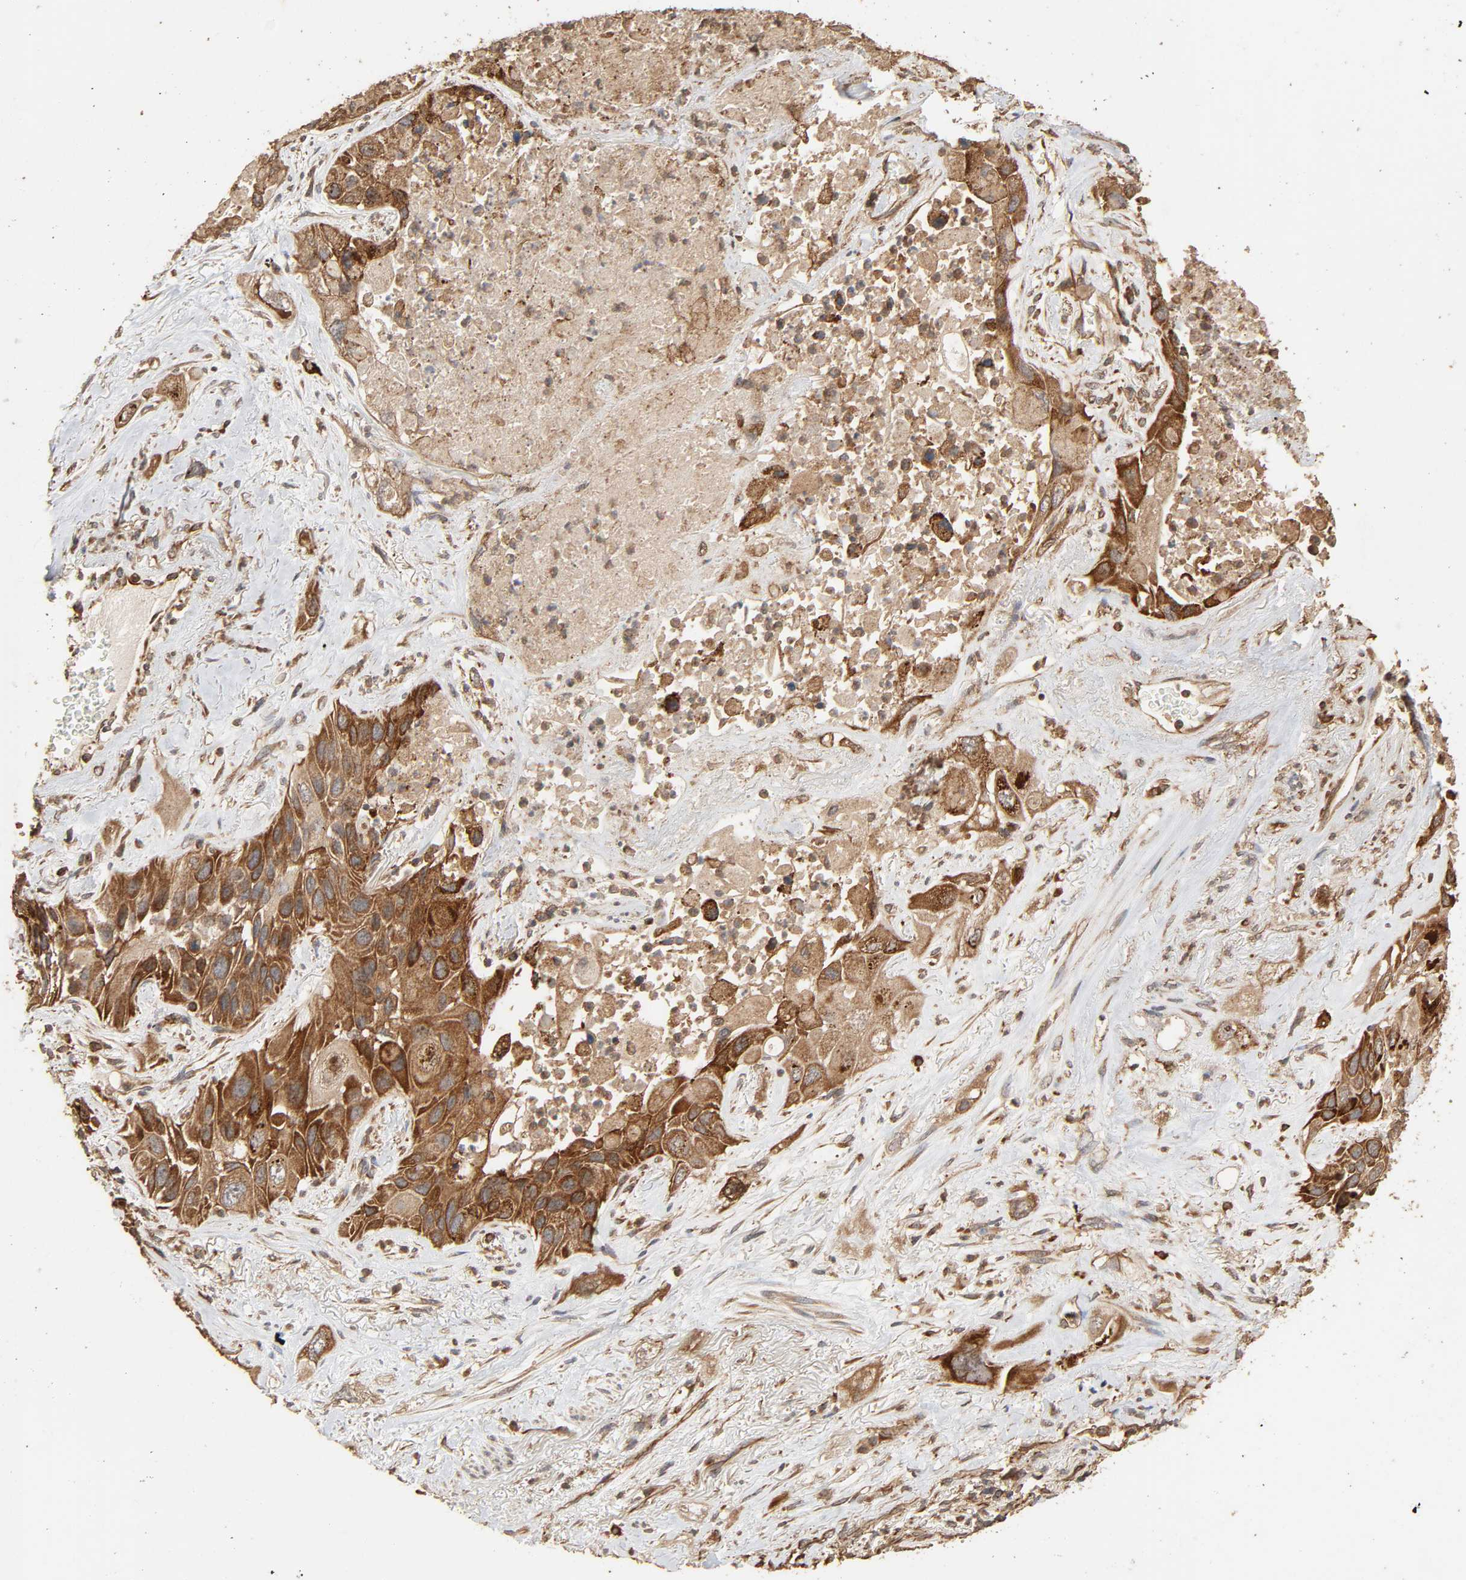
{"staining": {"intensity": "strong", "quantity": "25%-75%", "location": "cytoplasmic/membranous"}, "tissue": "lung cancer", "cell_type": "Tumor cells", "image_type": "cancer", "snomed": [{"axis": "morphology", "description": "Squamous cell carcinoma, NOS"}, {"axis": "topography", "description": "Lung"}], "caption": "The histopathology image demonstrates immunohistochemical staining of lung cancer. There is strong cytoplasmic/membranous staining is appreciated in about 25%-75% of tumor cells.", "gene": "RPS6KA6", "patient": {"sex": "female", "age": 76}}